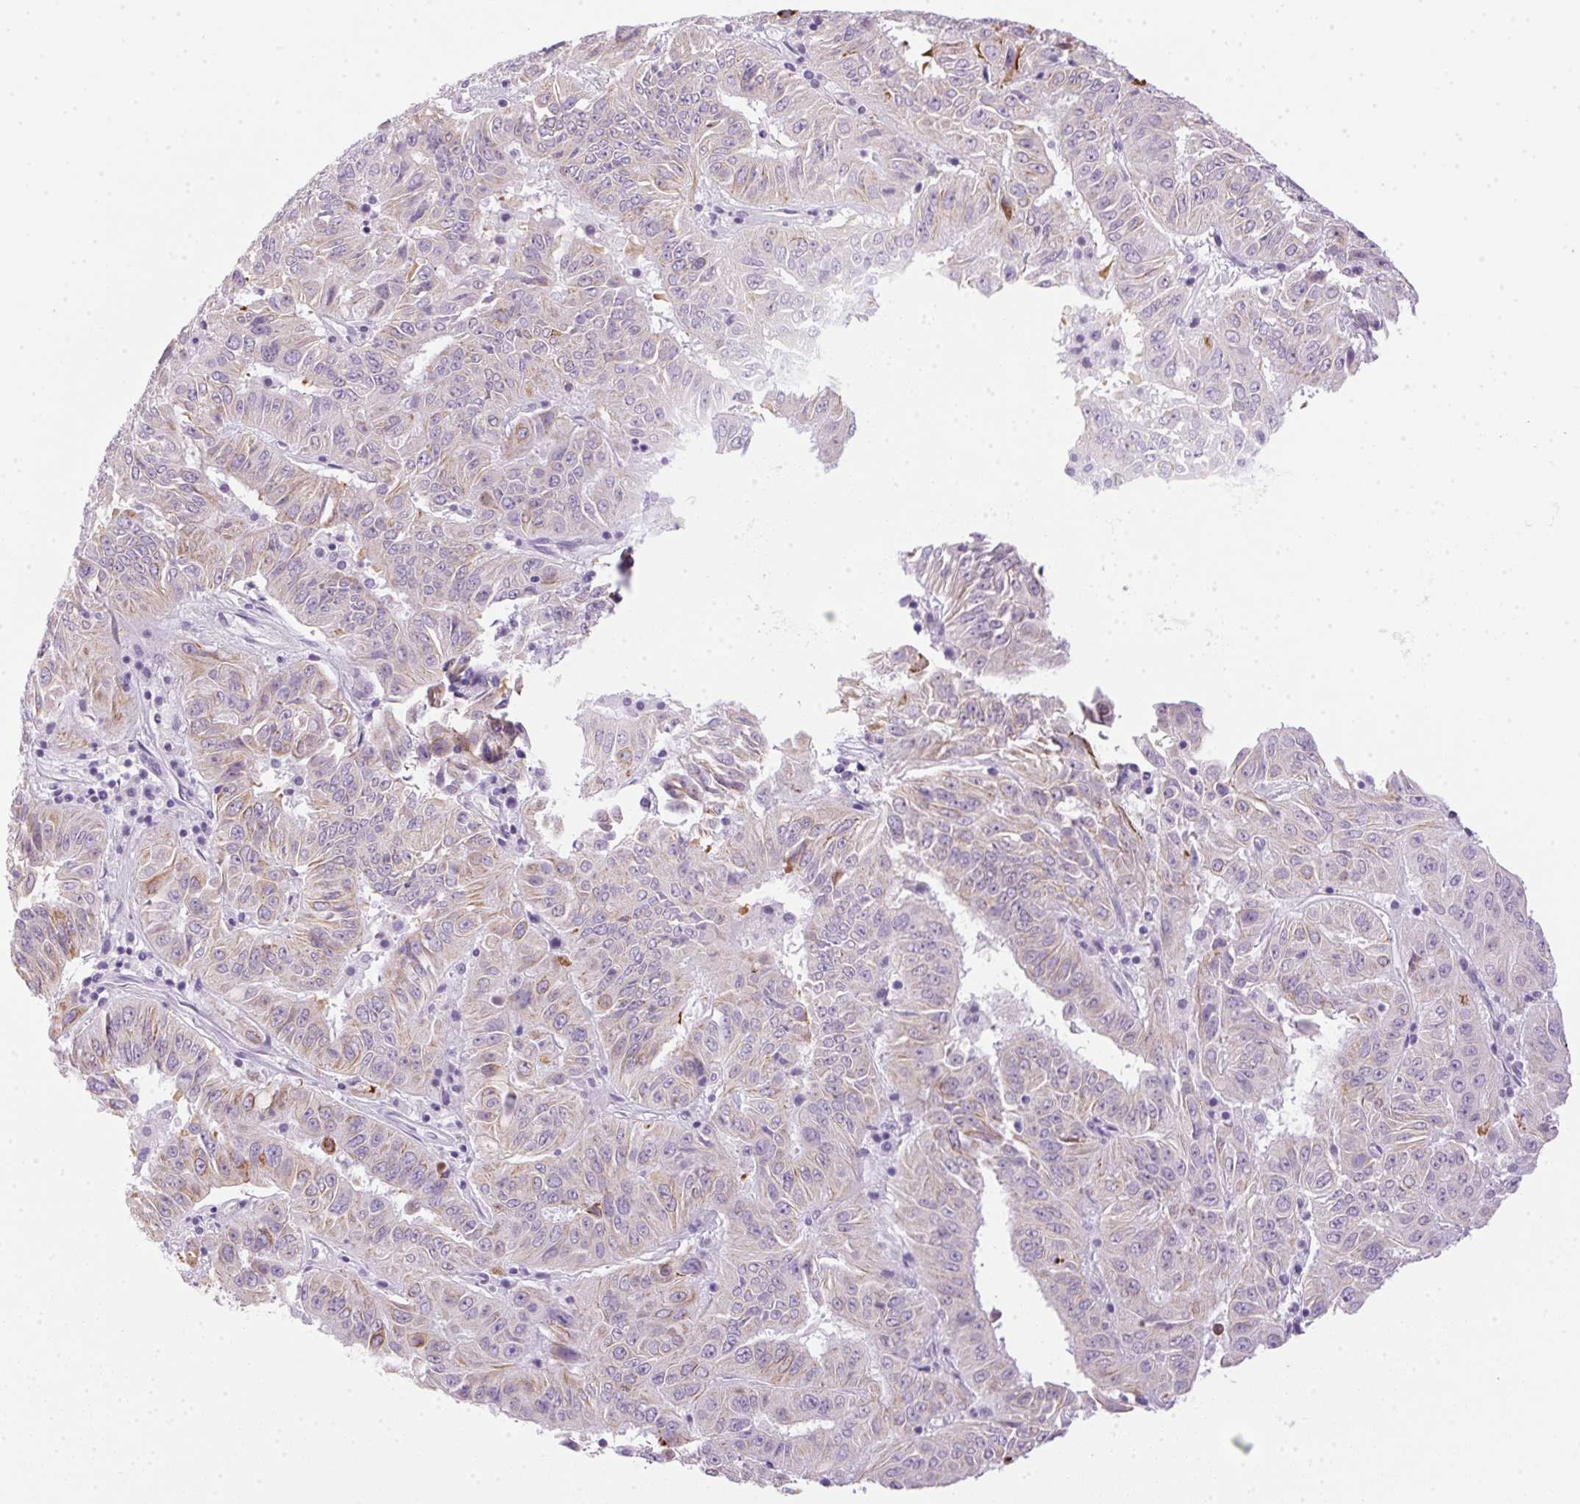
{"staining": {"intensity": "weak", "quantity": "<25%", "location": "cytoplasmic/membranous"}, "tissue": "pancreatic cancer", "cell_type": "Tumor cells", "image_type": "cancer", "snomed": [{"axis": "morphology", "description": "Adenocarcinoma, NOS"}, {"axis": "topography", "description": "Pancreas"}], "caption": "IHC of pancreatic adenocarcinoma exhibits no expression in tumor cells.", "gene": "POPDC2", "patient": {"sex": "male", "age": 63}}